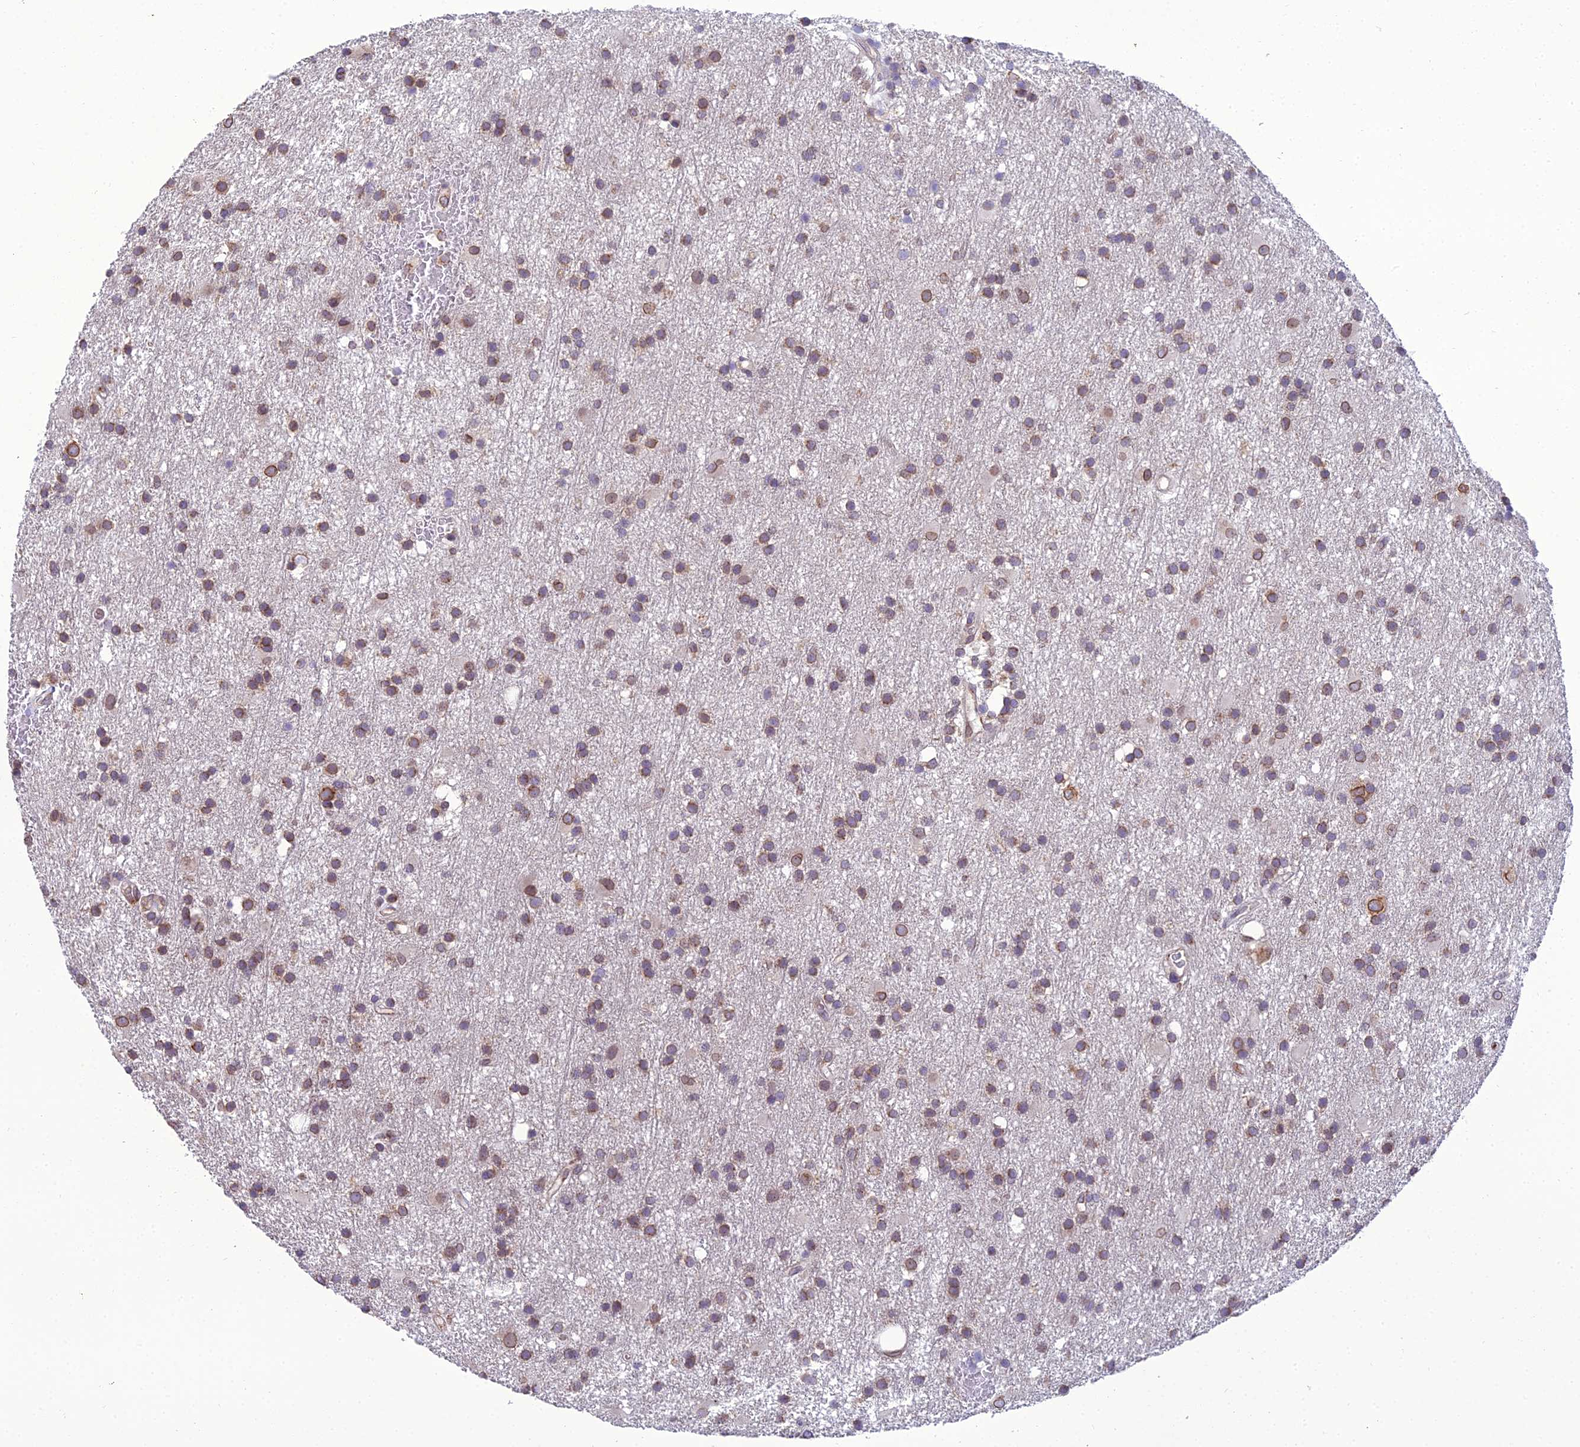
{"staining": {"intensity": "moderate", "quantity": ">75%", "location": "cytoplasmic/membranous,nuclear"}, "tissue": "glioma", "cell_type": "Tumor cells", "image_type": "cancer", "snomed": [{"axis": "morphology", "description": "Glioma, malignant, High grade"}, {"axis": "topography", "description": "Brain"}], "caption": "Immunohistochemical staining of malignant glioma (high-grade) demonstrates moderate cytoplasmic/membranous and nuclear protein staining in approximately >75% of tumor cells.", "gene": "GOLPH3", "patient": {"sex": "male", "age": 77}}